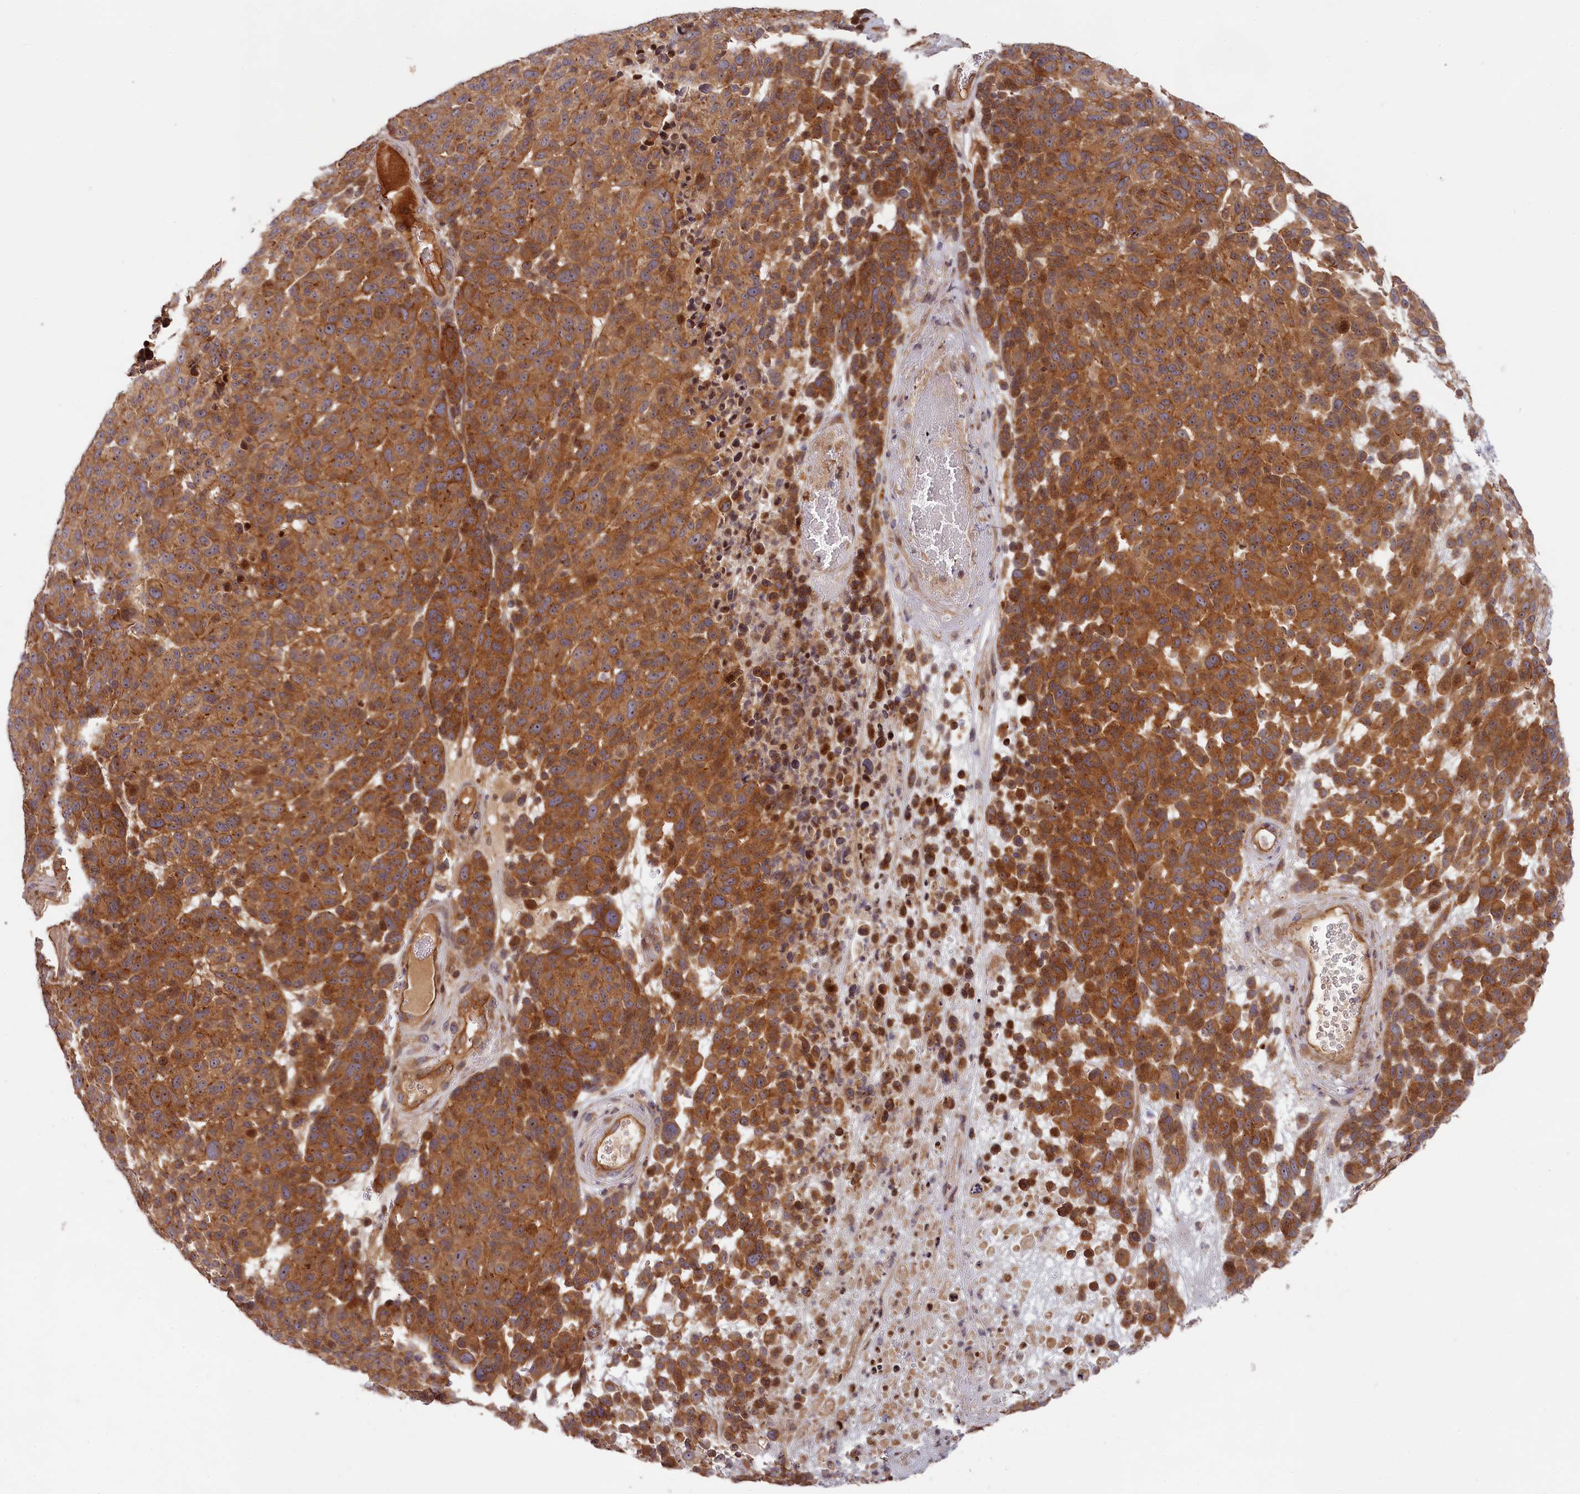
{"staining": {"intensity": "strong", "quantity": ">75%", "location": "cytoplasmic/membranous"}, "tissue": "melanoma", "cell_type": "Tumor cells", "image_type": "cancer", "snomed": [{"axis": "morphology", "description": "Malignant melanoma, NOS"}, {"axis": "topography", "description": "Skin"}], "caption": "This micrograph reveals immunohistochemistry (IHC) staining of human melanoma, with high strong cytoplasmic/membranous staining in about >75% of tumor cells.", "gene": "CEP44", "patient": {"sex": "male", "age": 49}}